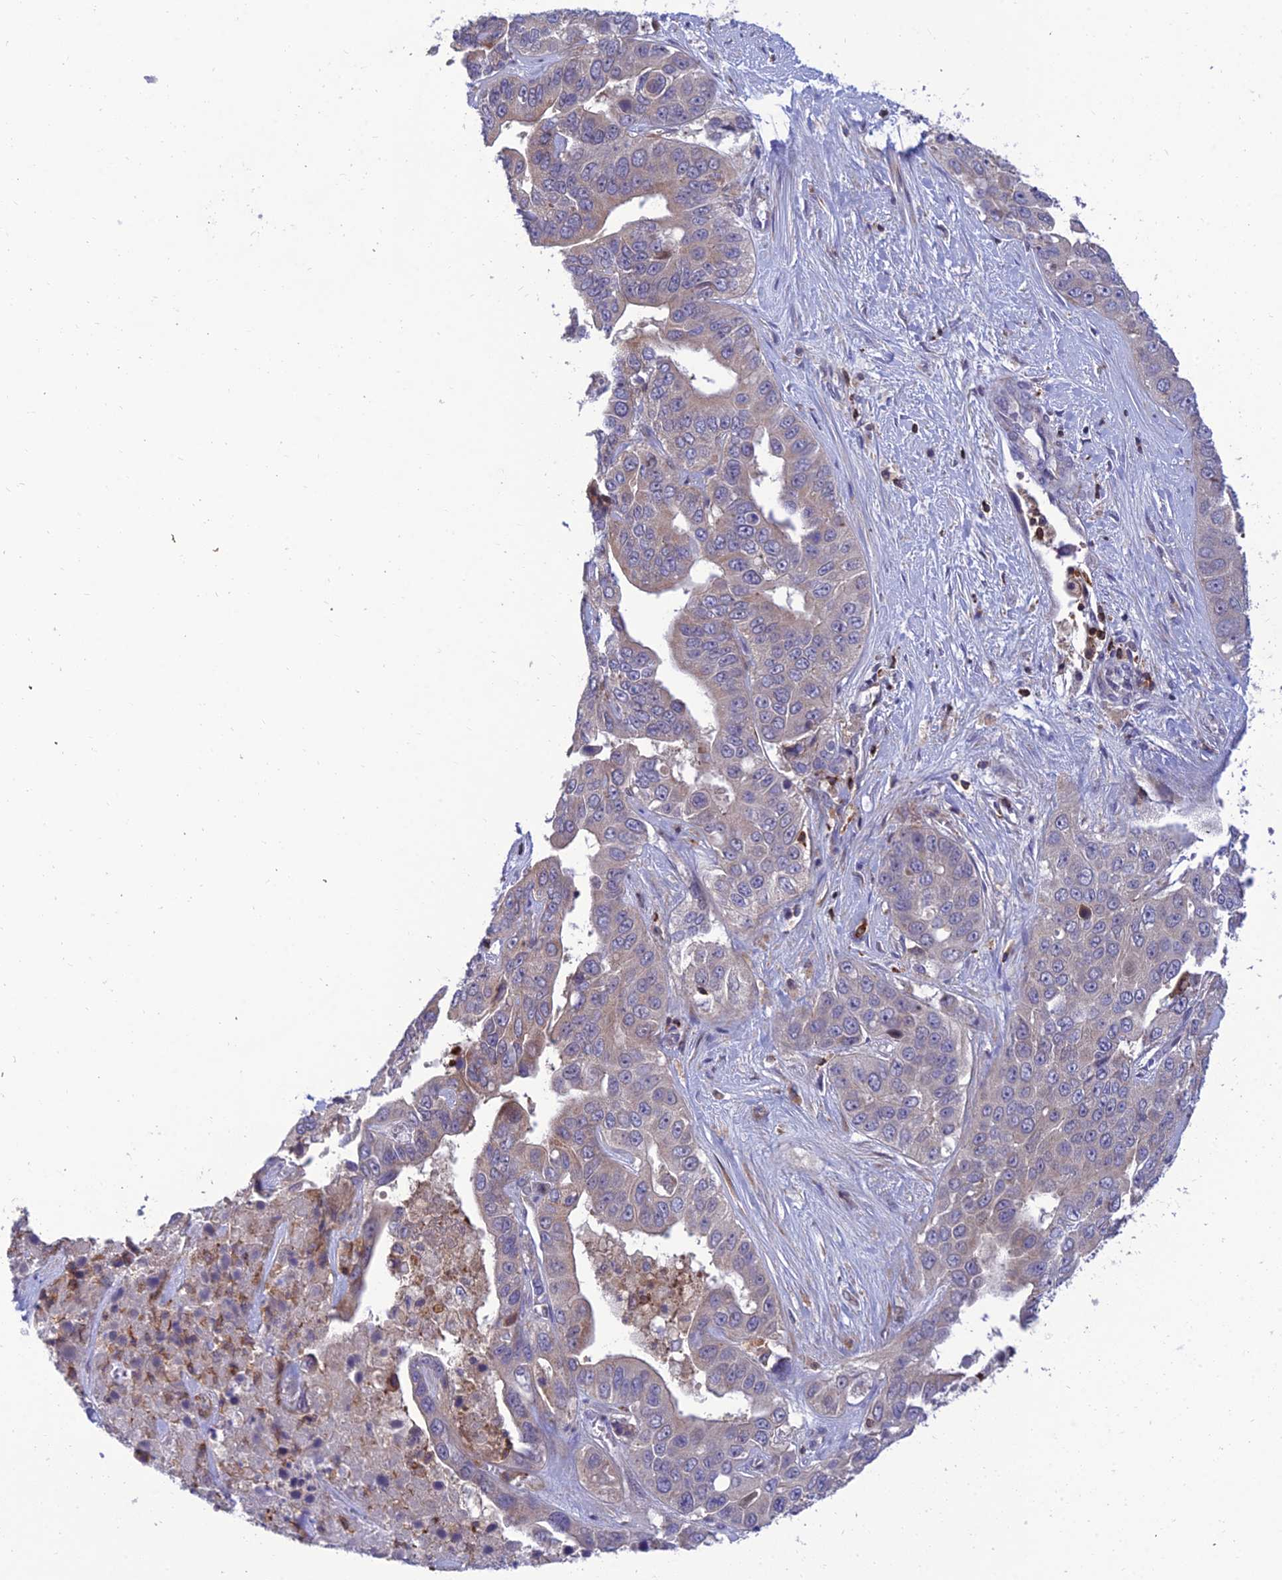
{"staining": {"intensity": "weak", "quantity": "25%-75%", "location": "cytoplasmic/membranous"}, "tissue": "liver cancer", "cell_type": "Tumor cells", "image_type": "cancer", "snomed": [{"axis": "morphology", "description": "Cholangiocarcinoma"}, {"axis": "topography", "description": "Liver"}], "caption": "Immunohistochemical staining of human liver cancer (cholangiocarcinoma) exhibits low levels of weak cytoplasmic/membranous positivity in about 25%-75% of tumor cells. Immunohistochemistry stains the protein in brown and the nuclei are stained blue.", "gene": "FAM76A", "patient": {"sex": "female", "age": 52}}